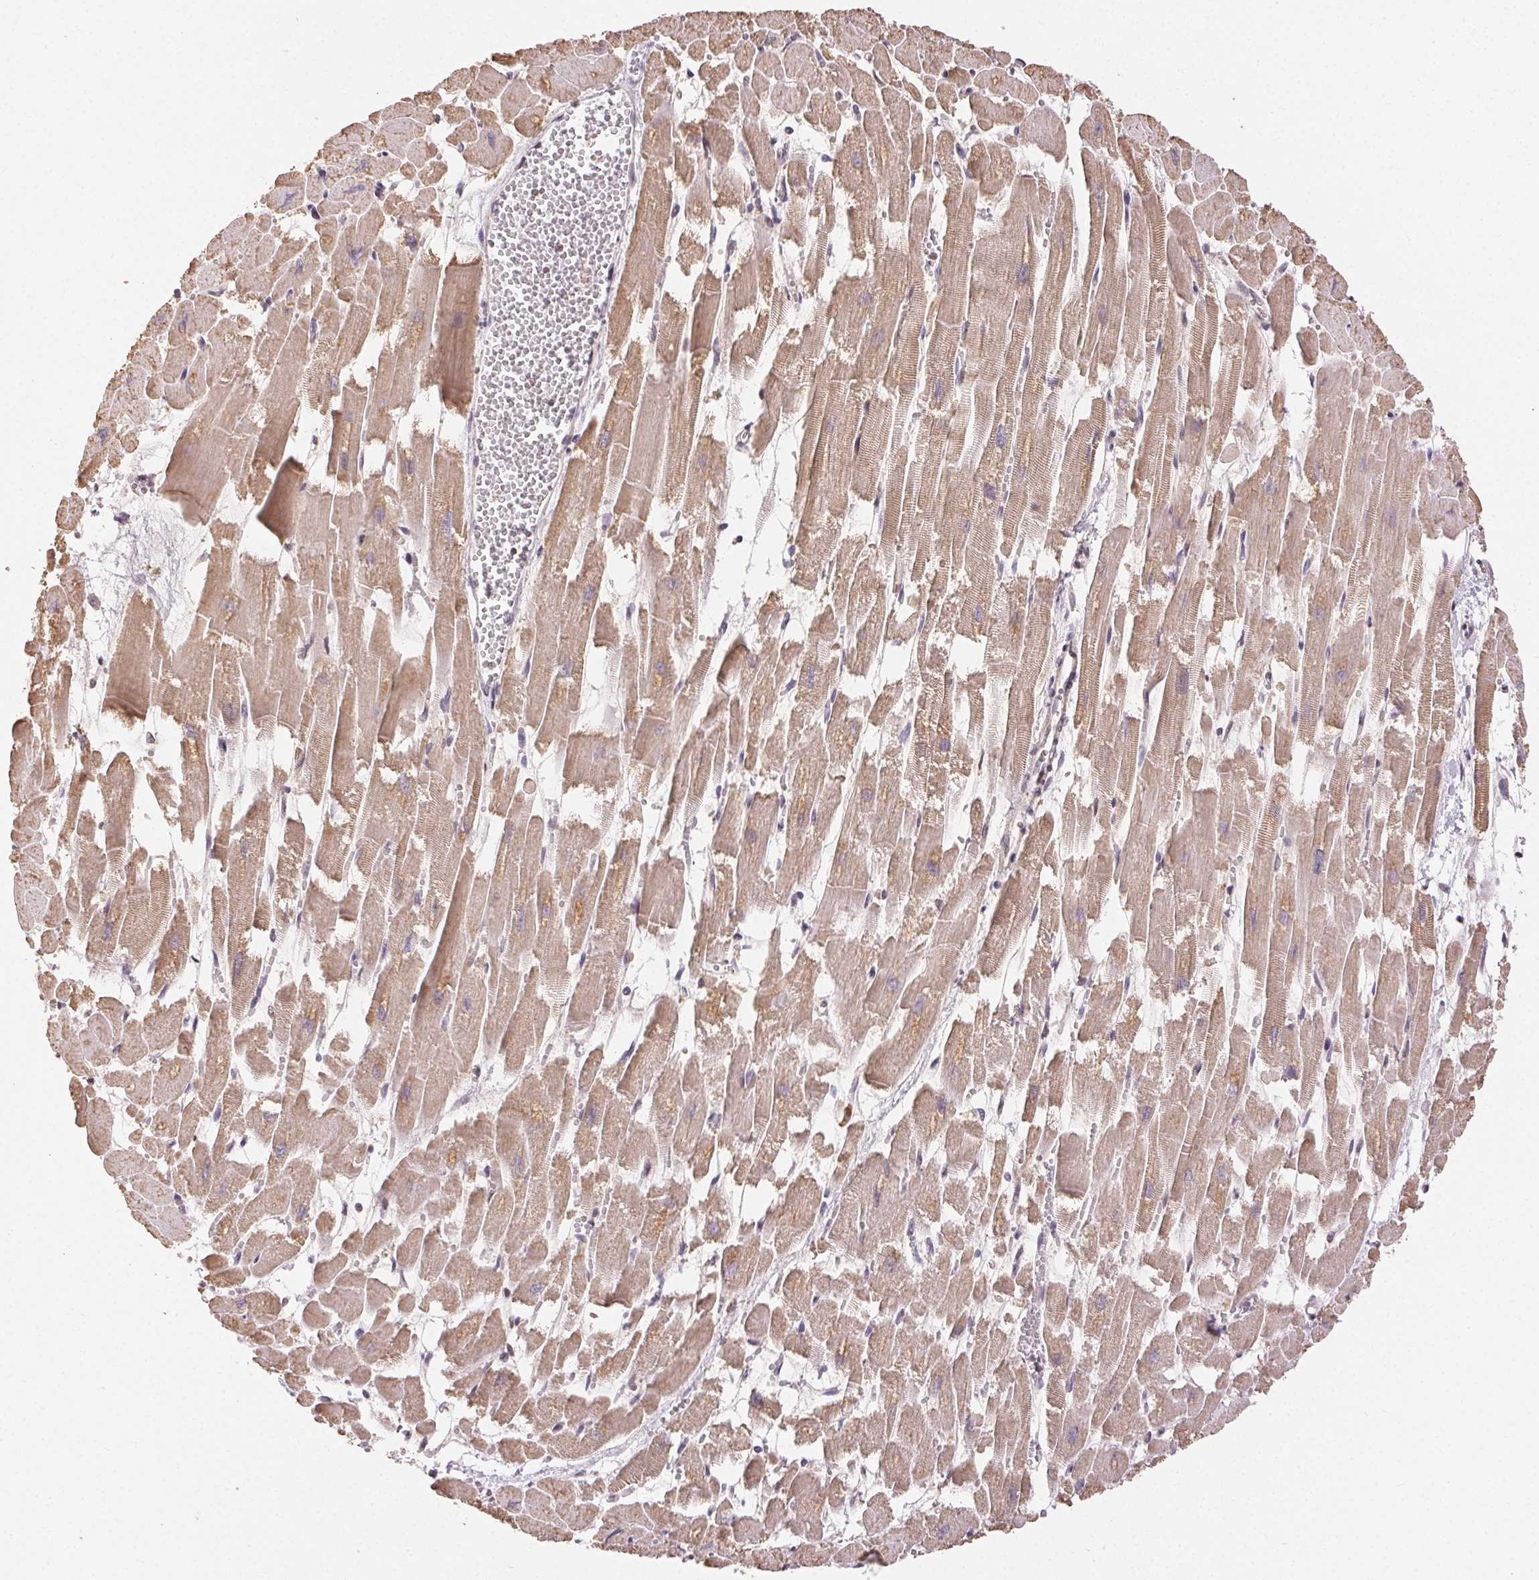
{"staining": {"intensity": "weak", "quantity": ">75%", "location": "cytoplasmic/membranous,nuclear"}, "tissue": "heart muscle", "cell_type": "Cardiomyocytes", "image_type": "normal", "snomed": [{"axis": "morphology", "description": "Normal tissue, NOS"}, {"axis": "topography", "description": "Heart"}], "caption": "Heart muscle stained with DAB IHC shows low levels of weak cytoplasmic/membranous,nuclear expression in approximately >75% of cardiomyocytes. Immunohistochemistry stains the protein in brown and the nuclei are stained blue.", "gene": "PIWIL4", "patient": {"sex": "female", "age": 52}}